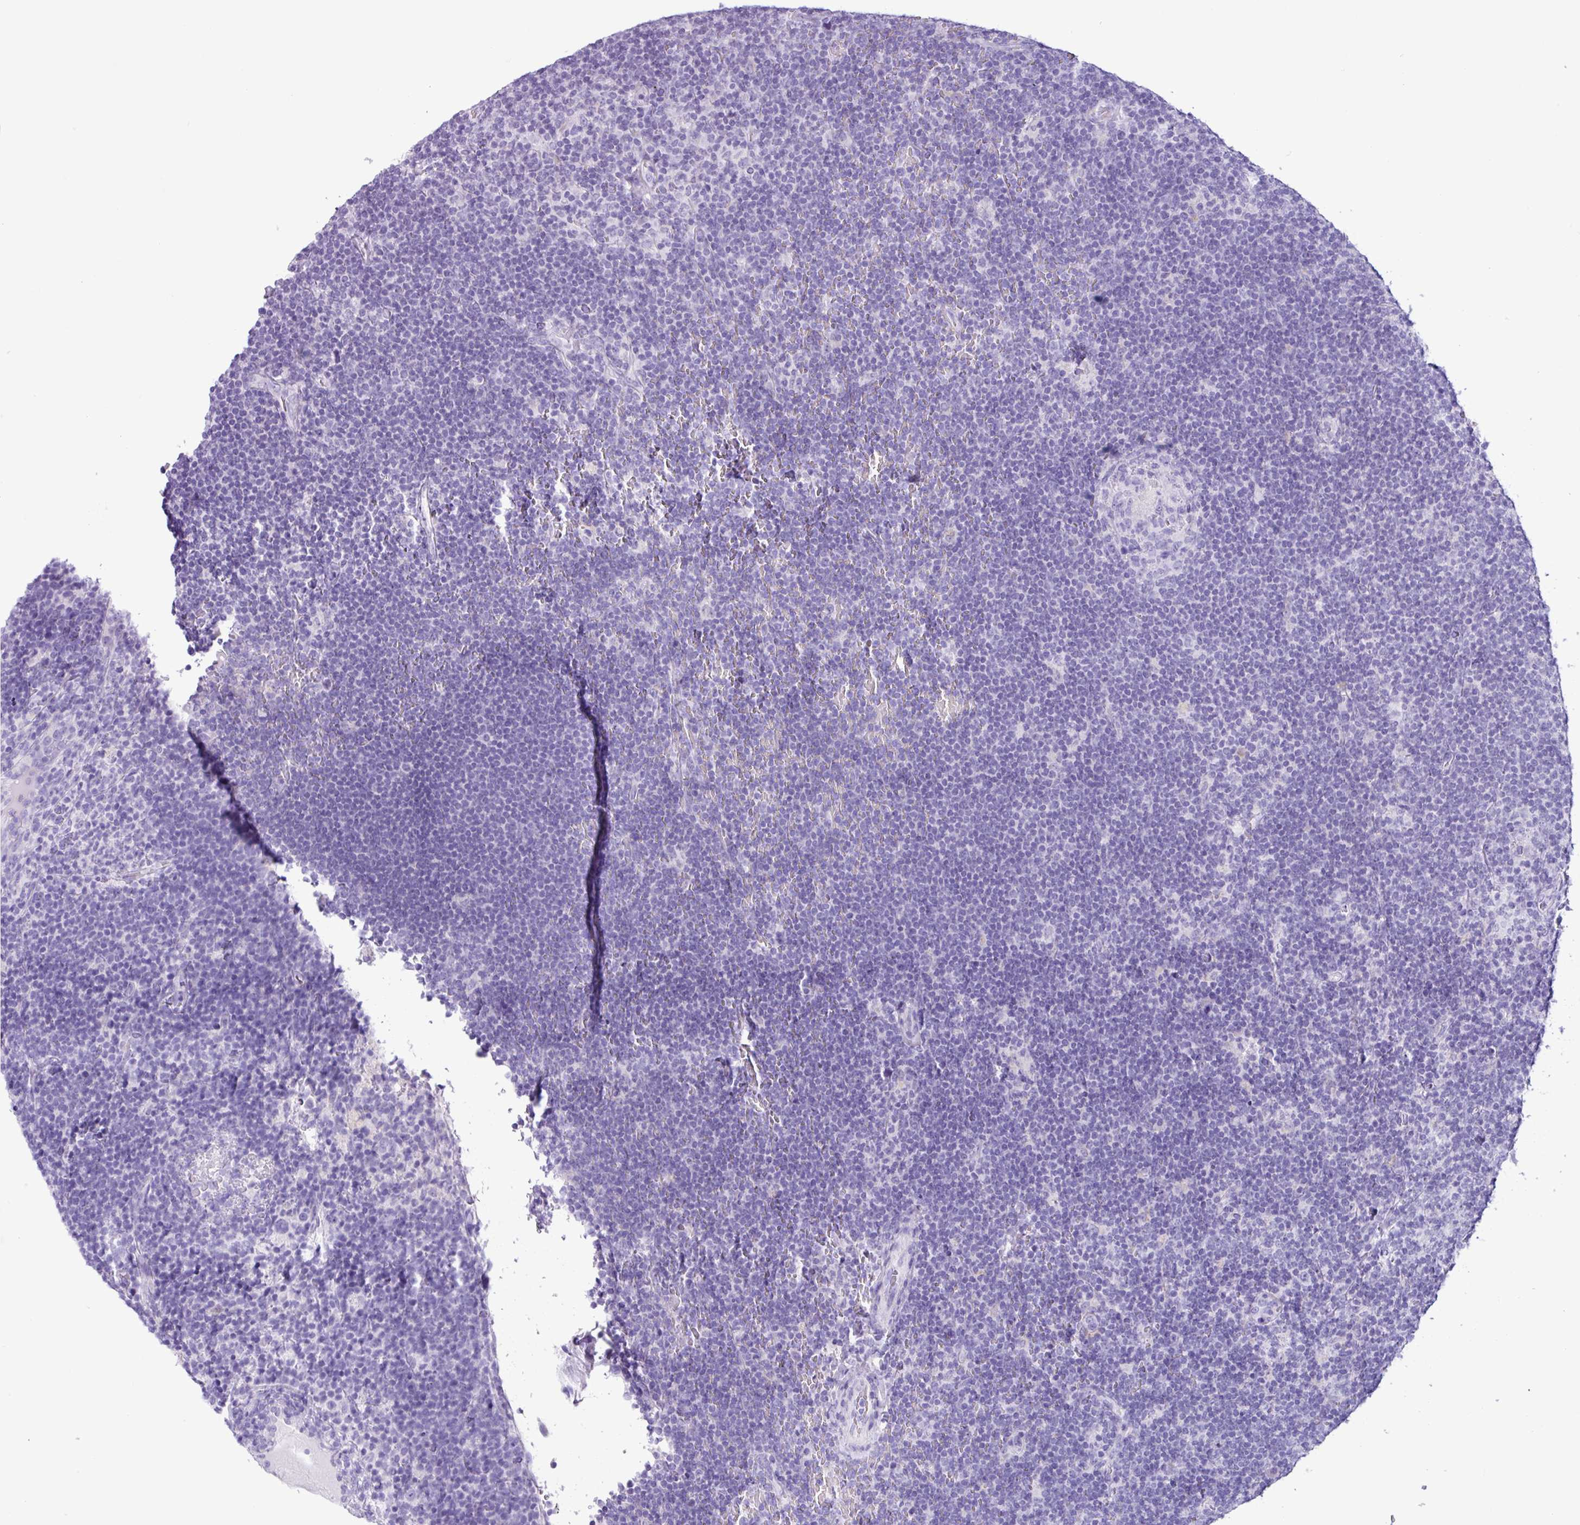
{"staining": {"intensity": "negative", "quantity": "none", "location": "none"}, "tissue": "lymphoma", "cell_type": "Tumor cells", "image_type": "cancer", "snomed": [{"axis": "morphology", "description": "Hodgkin's disease, NOS"}, {"axis": "topography", "description": "Lymph node"}], "caption": "A high-resolution histopathology image shows IHC staining of lymphoma, which displays no significant expression in tumor cells.", "gene": "AGO3", "patient": {"sex": "female", "age": 57}}